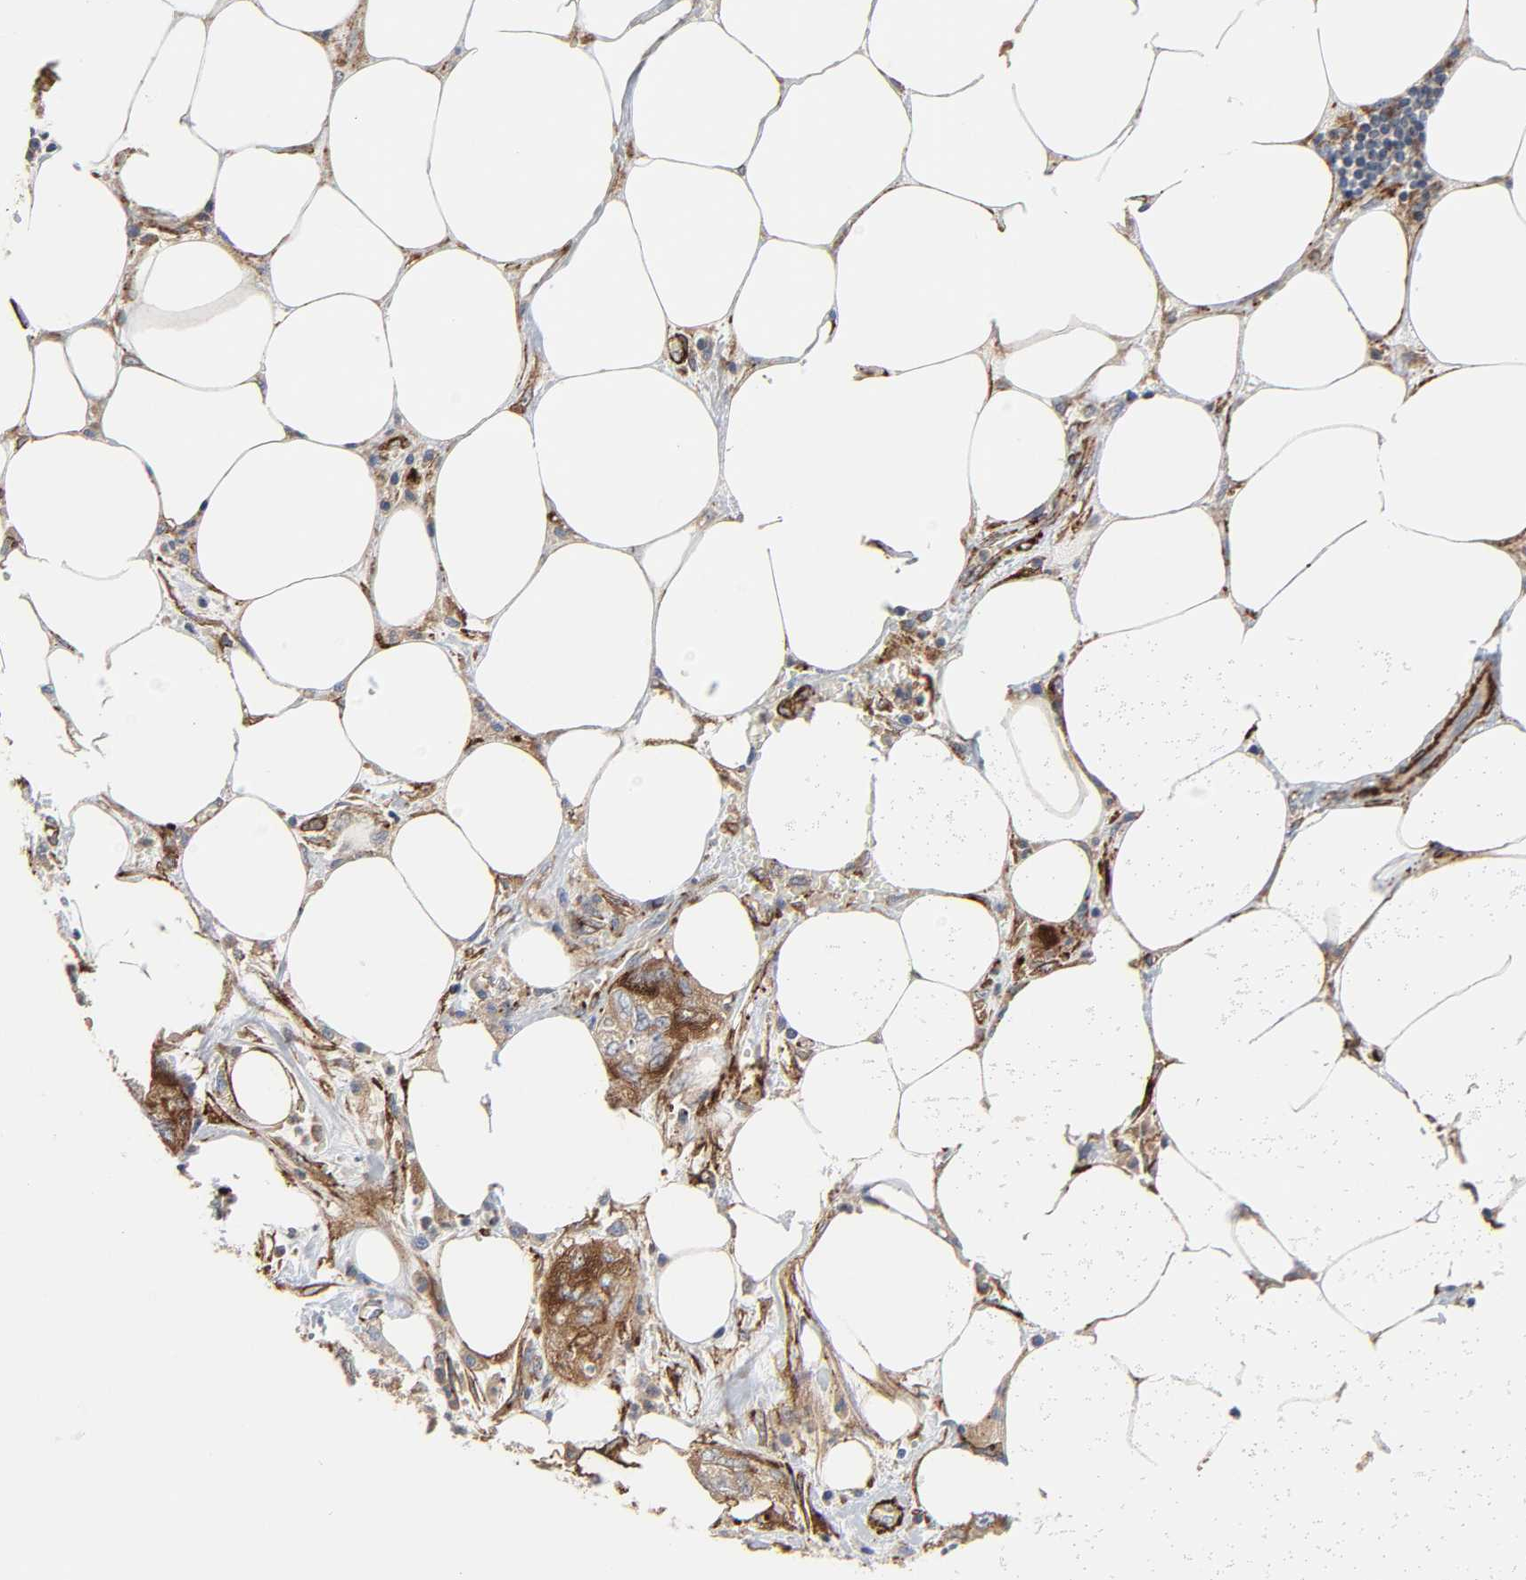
{"staining": {"intensity": "strong", "quantity": ">75%", "location": "cytoplasmic/membranous"}, "tissue": "pancreatic cancer", "cell_type": "Tumor cells", "image_type": "cancer", "snomed": [{"axis": "morphology", "description": "Adenocarcinoma, NOS"}, {"axis": "topography", "description": "Pancreas"}], "caption": "Immunohistochemical staining of pancreatic adenocarcinoma exhibits strong cytoplasmic/membranous protein expression in about >75% of tumor cells.", "gene": "ARHGAP1", "patient": {"sex": "male", "age": 70}}